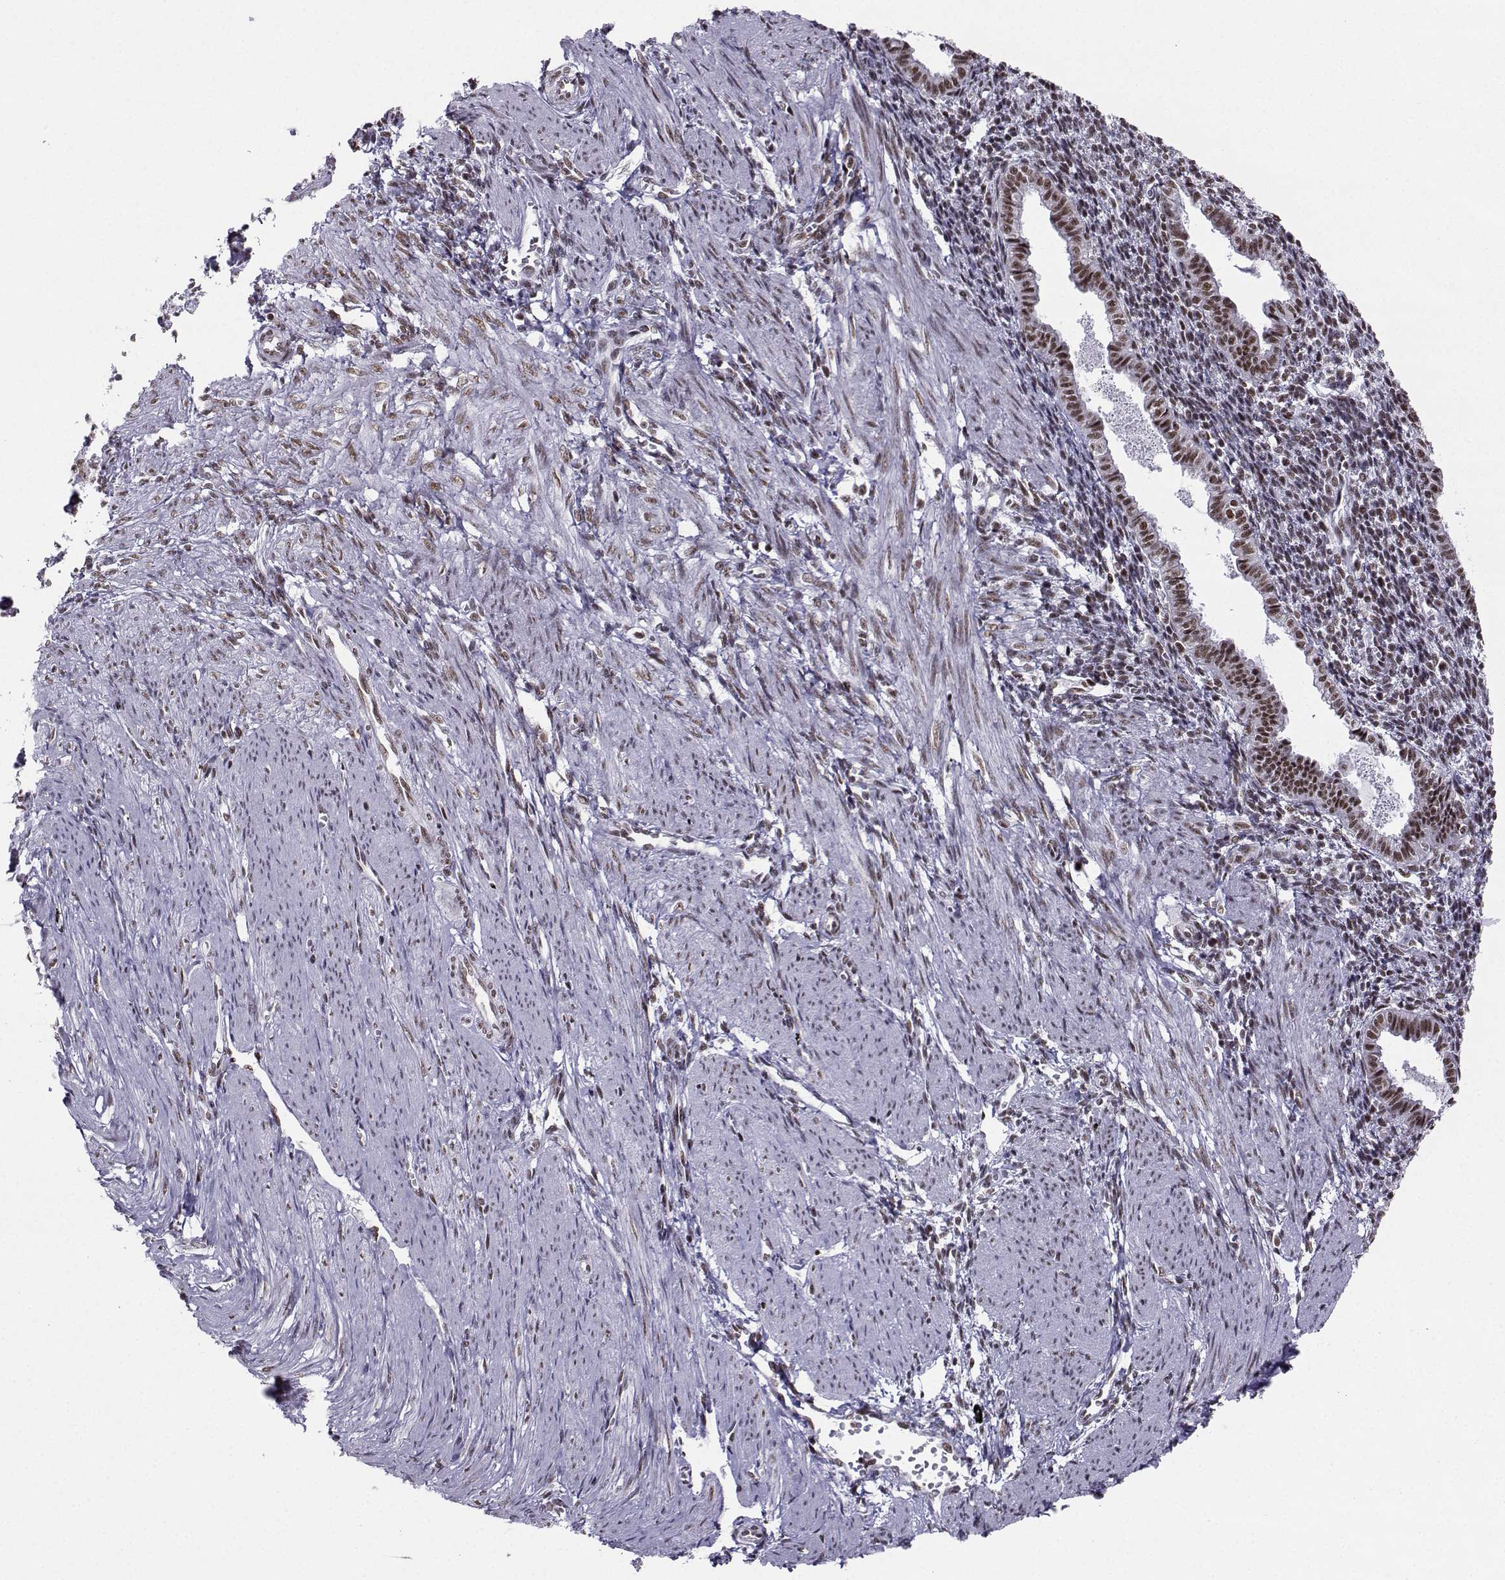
{"staining": {"intensity": "weak", "quantity": ">75%", "location": "nuclear"}, "tissue": "endometrium", "cell_type": "Cells in endometrial stroma", "image_type": "normal", "snomed": [{"axis": "morphology", "description": "Normal tissue, NOS"}, {"axis": "topography", "description": "Endometrium"}], "caption": "This histopathology image shows IHC staining of benign endometrium, with low weak nuclear positivity in approximately >75% of cells in endometrial stroma.", "gene": "SNRPB2", "patient": {"sex": "female", "age": 37}}